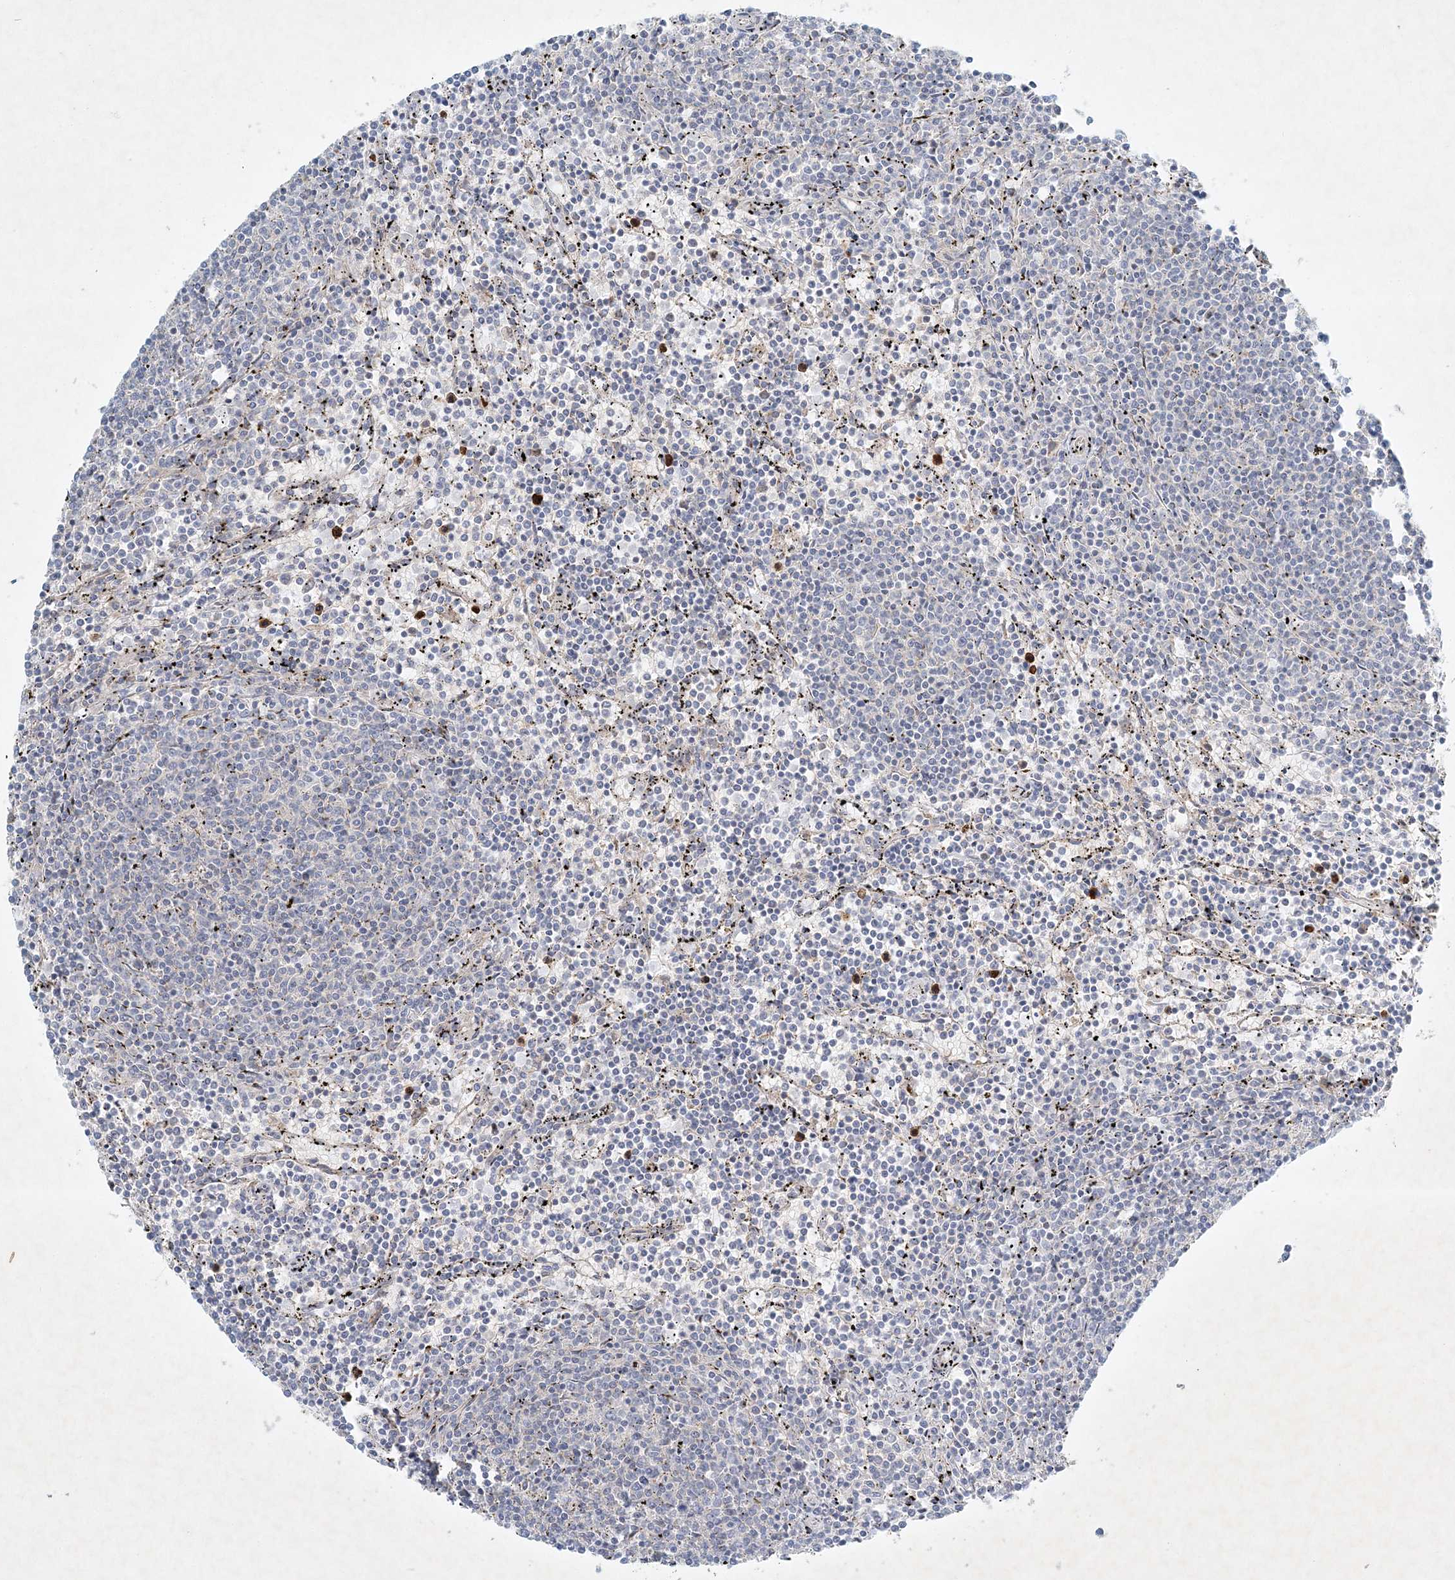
{"staining": {"intensity": "negative", "quantity": "none", "location": "none"}, "tissue": "lymphoma", "cell_type": "Tumor cells", "image_type": "cancer", "snomed": [{"axis": "morphology", "description": "Malignant lymphoma, non-Hodgkin's type, Low grade"}, {"axis": "topography", "description": "Spleen"}], "caption": "High power microscopy image of an immunohistochemistry photomicrograph of lymphoma, revealing no significant staining in tumor cells.", "gene": "STK11IP", "patient": {"sex": "female", "age": 50}}